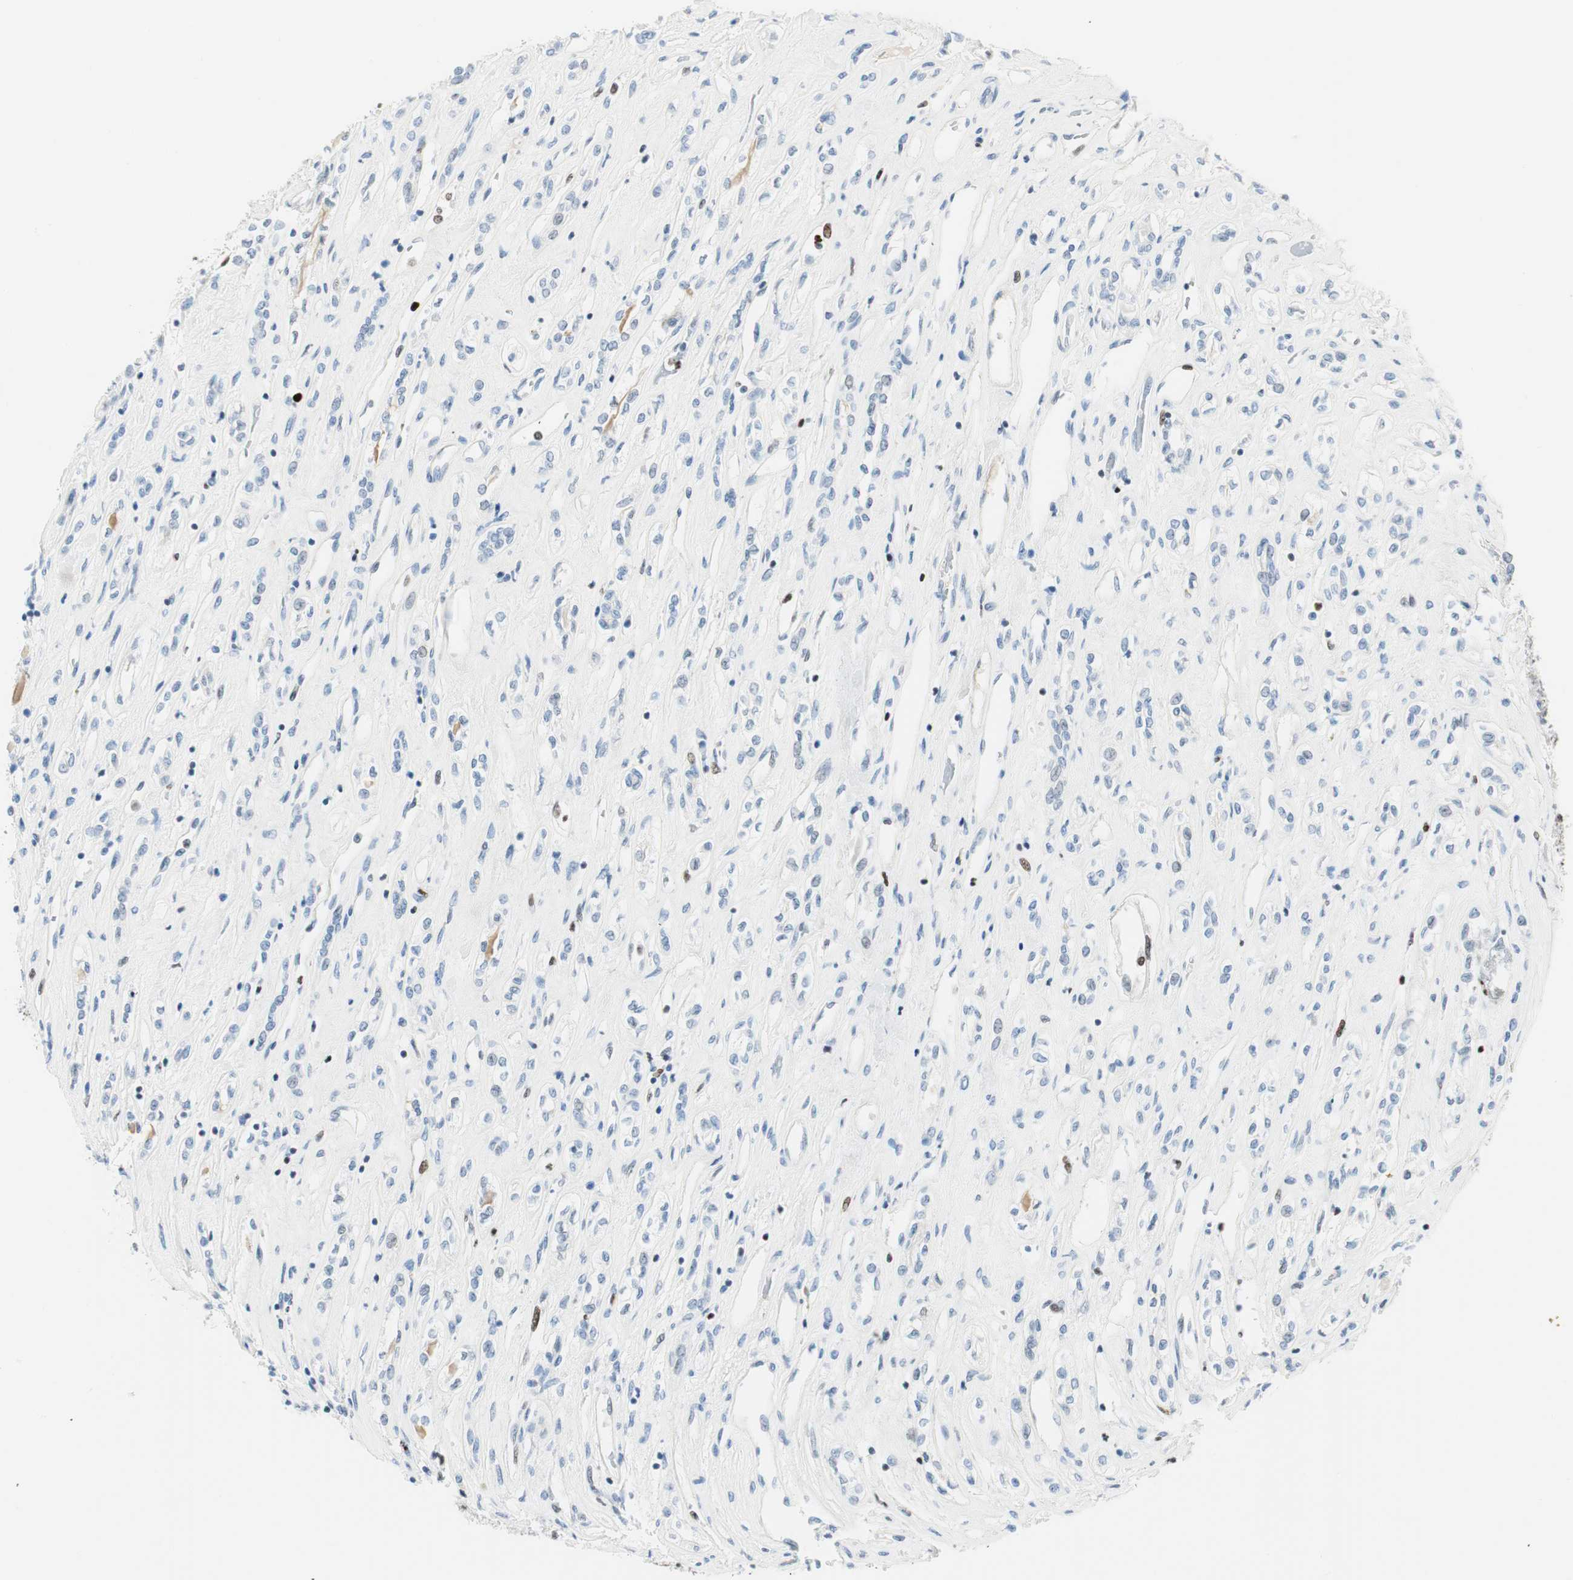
{"staining": {"intensity": "negative", "quantity": "none", "location": "none"}, "tissue": "renal cancer", "cell_type": "Tumor cells", "image_type": "cancer", "snomed": [{"axis": "morphology", "description": "Adenocarcinoma, NOS"}, {"axis": "topography", "description": "Kidney"}], "caption": "DAB (3,3'-diaminobenzidine) immunohistochemical staining of renal cancer shows no significant expression in tumor cells. (DAB immunohistochemistry (IHC), high magnification).", "gene": "EZH2", "patient": {"sex": "female", "age": 70}}